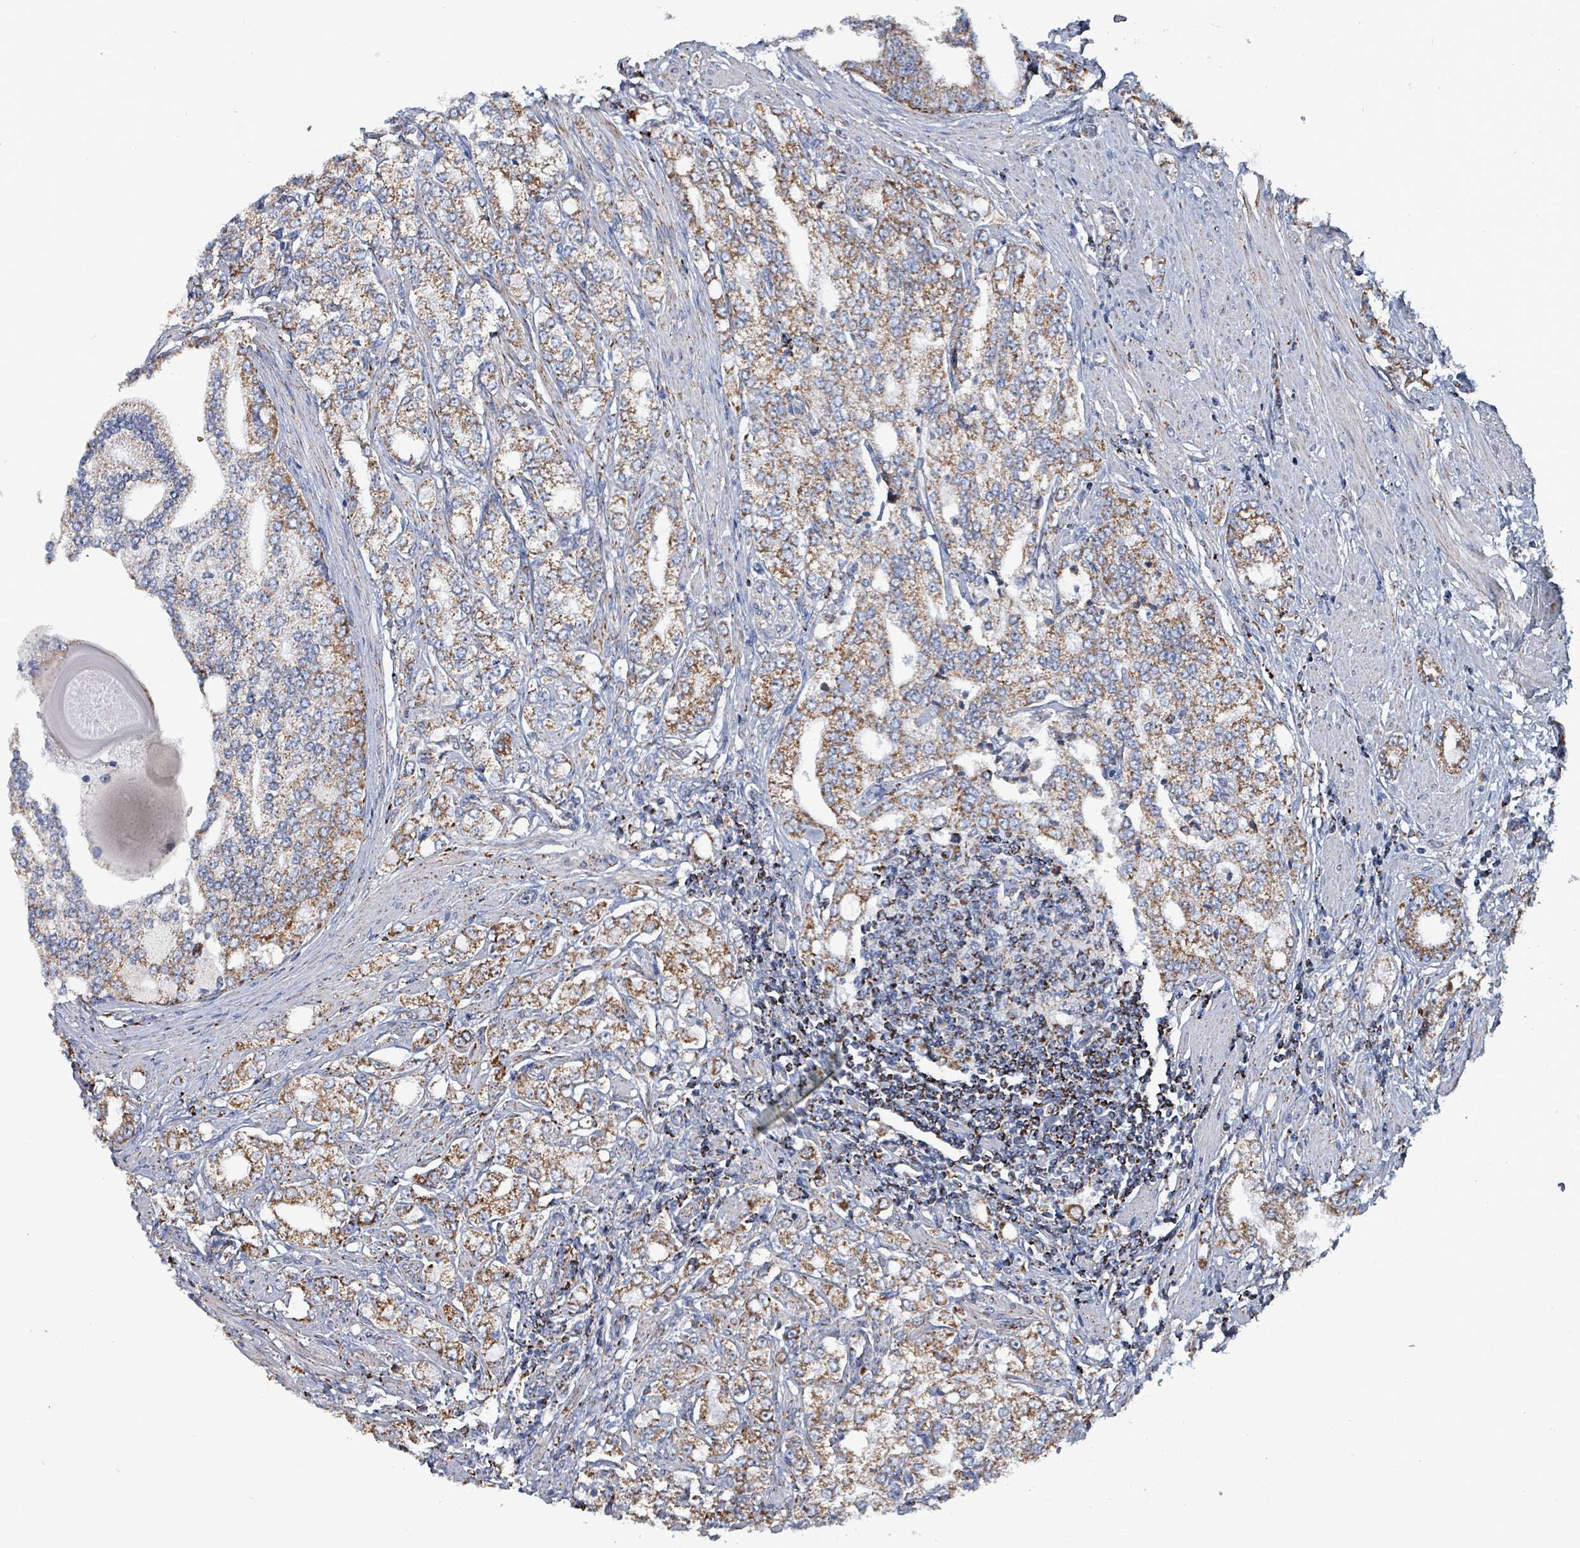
{"staining": {"intensity": "moderate", "quantity": ">75%", "location": "cytoplasmic/membranous"}, "tissue": "prostate cancer", "cell_type": "Tumor cells", "image_type": "cancer", "snomed": [{"axis": "morphology", "description": "Adenocarcinoma, High grade"}, {"axis": "topography", "description": "Prostate"}], "caption": "Immunohistochemistry (IHC) image of prostate cancer (high-grade adenocarcinoma) stained for a protein (brown), which shows medium levels of moderate cytoplasmic/membranous expression in about >75% of tumor cells.", "gene": "IDH3B", "patient": {"sex": "male", "age": 64}}